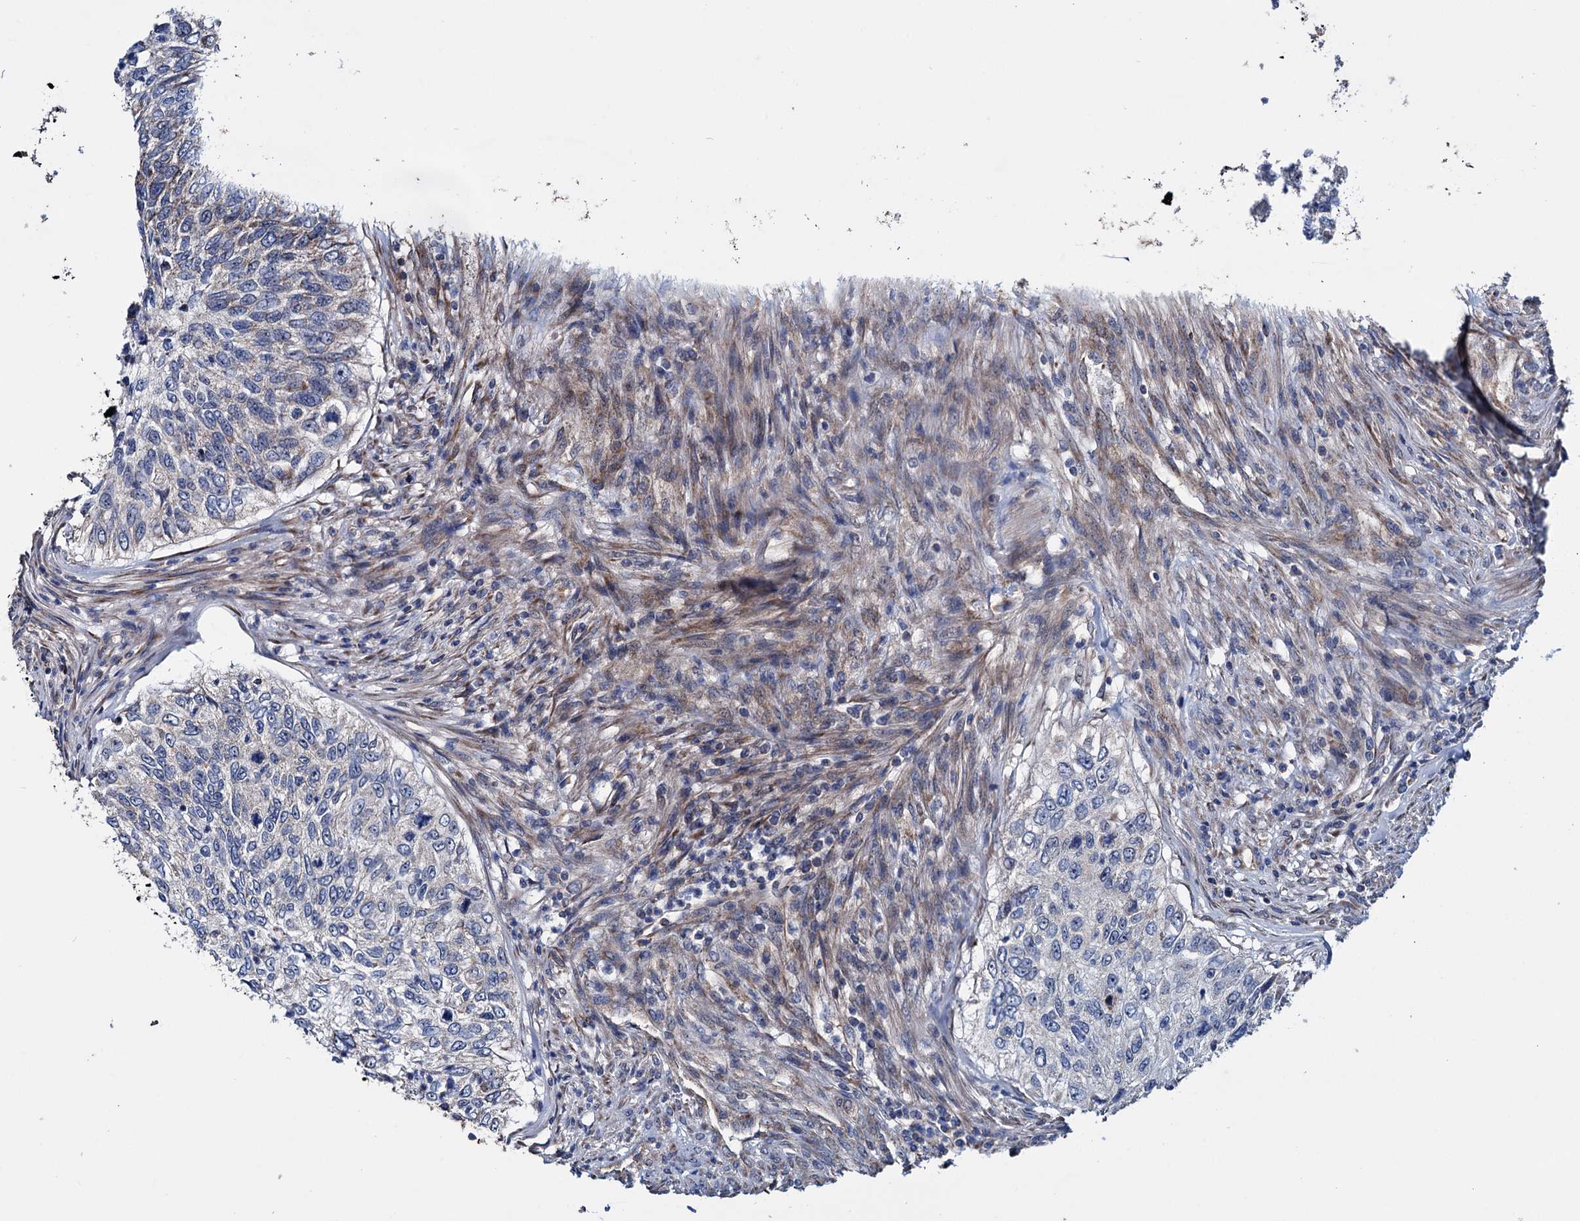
{"staining": {"intensity": "negative", "quantity": "none", "location": "none"}, "tissue": "urothelial cancer", "cell_type": "Tumor cells", "image_type": "cancer", "snomed": [{"axis": "morphology", "description": "Urothelial carcinoma, High grade"}, {"axis": "topography", "description": "Urinary bladder"}], "caption": "Immunohistochemical staining of human urothelial cancer reveals no significant expression in tumor cells.", "gene": "EYA4", "patient": {"sex": "female", "age": 60}}